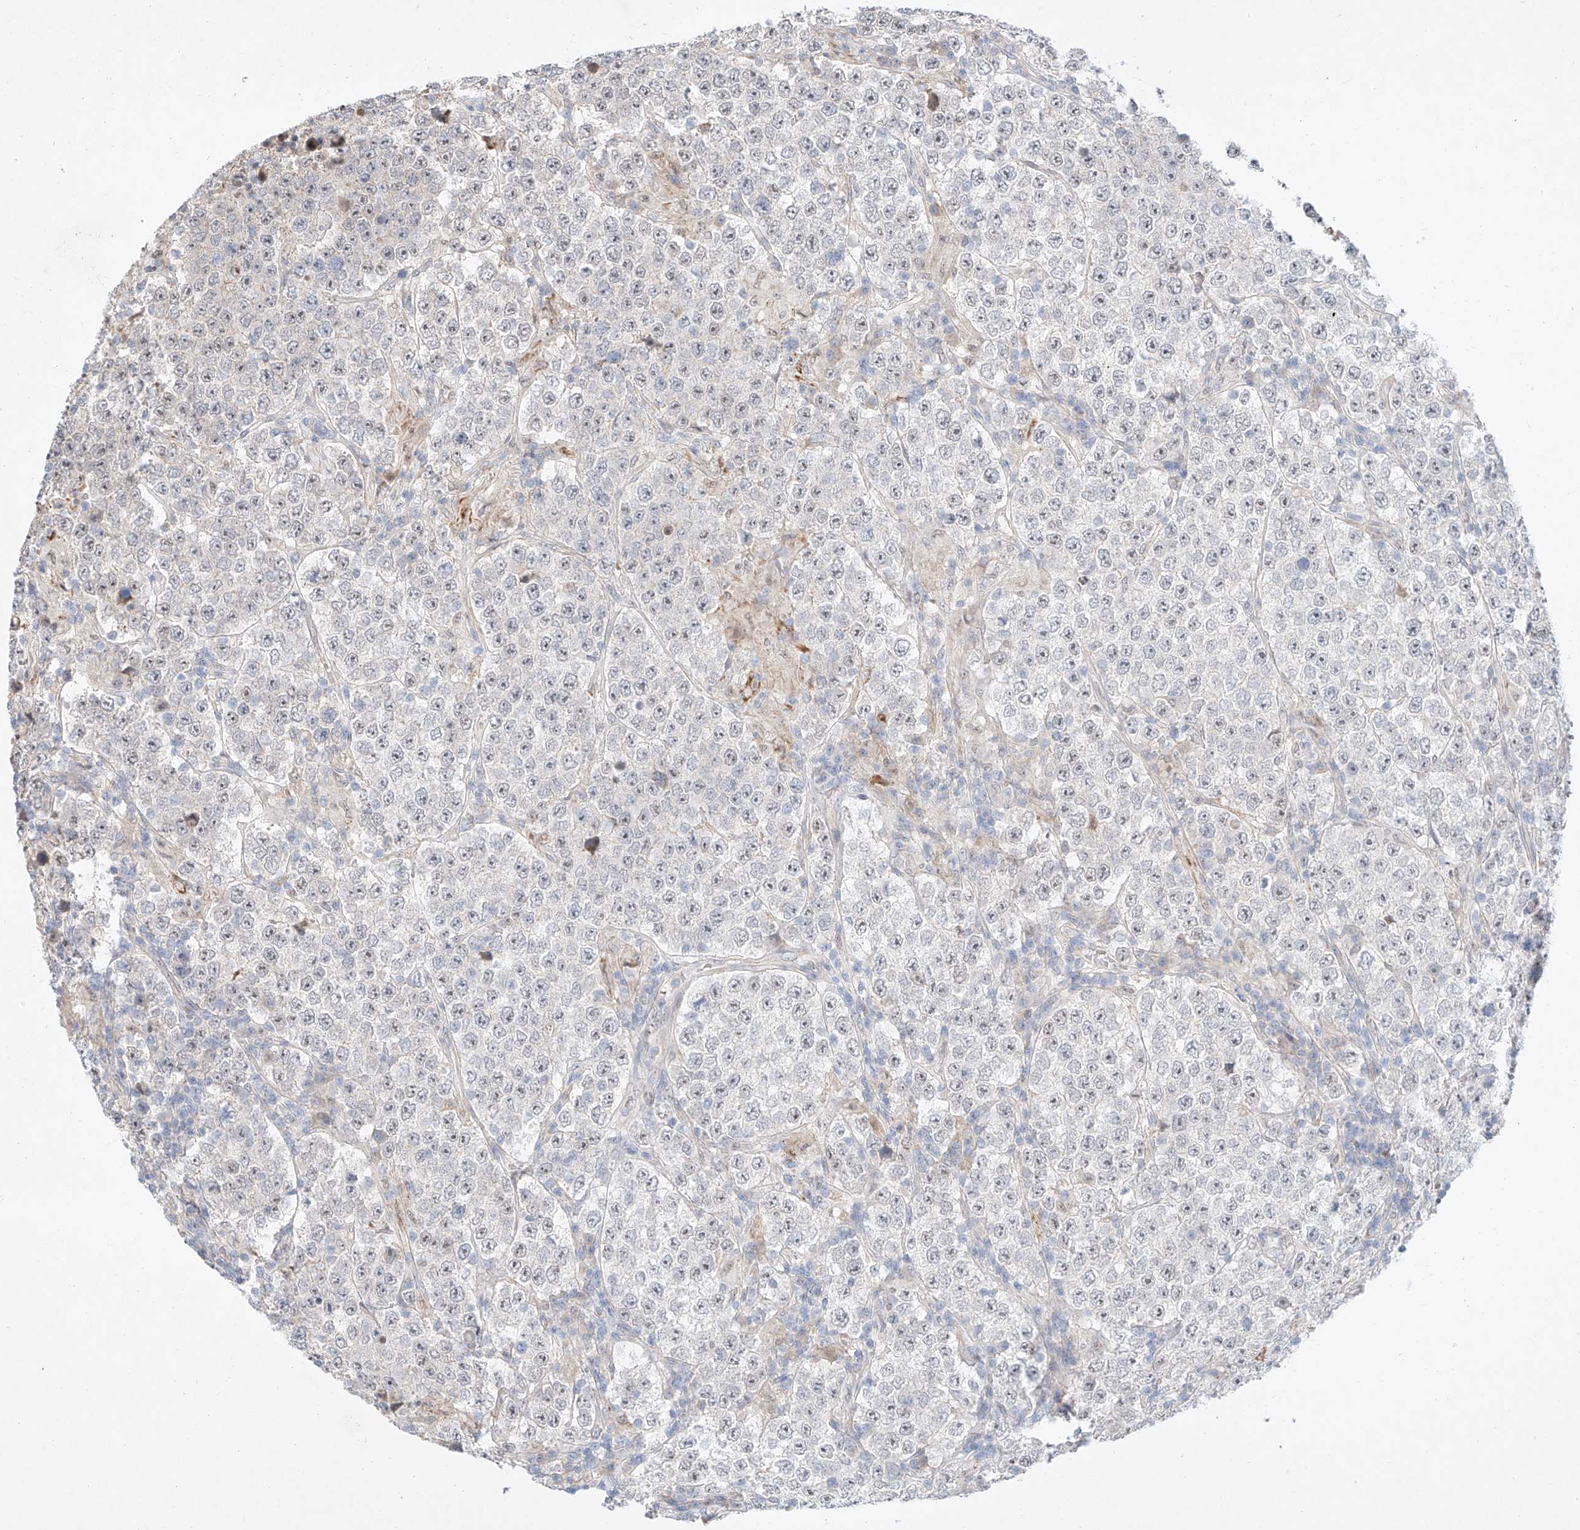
{"staining": {"intensity": "moderate", "quantity": "<25%", "location": "cytoplasmic/membranous"}, "tissue": "testis cancer", "cell_type": "Tumor cells", "image_type": "cancer", "snomed": [{"axis": "morphology", "description": "Normal tissue, NOS"}, {"axis": "morphology", "description": "Urothelial carcinoma, High grade"}, {"axis": "morphology", "description": "Seminoma, NOS"}, {"axis": "morphology", "description": "Carcinoma, Embryonal, NOS"}, {"axis": "topography", "description": "Urinary bladder"}, {"axis": "topography", "description": "Testis"}], "caption": "A brown stain shows moderate cytoplasmic/membranous expression of a protein in human testis cancer (embryonal carcinoma) tumor cells.", "gene": "IL22RA2", "patient": {"sex": "male", "age": 41}}